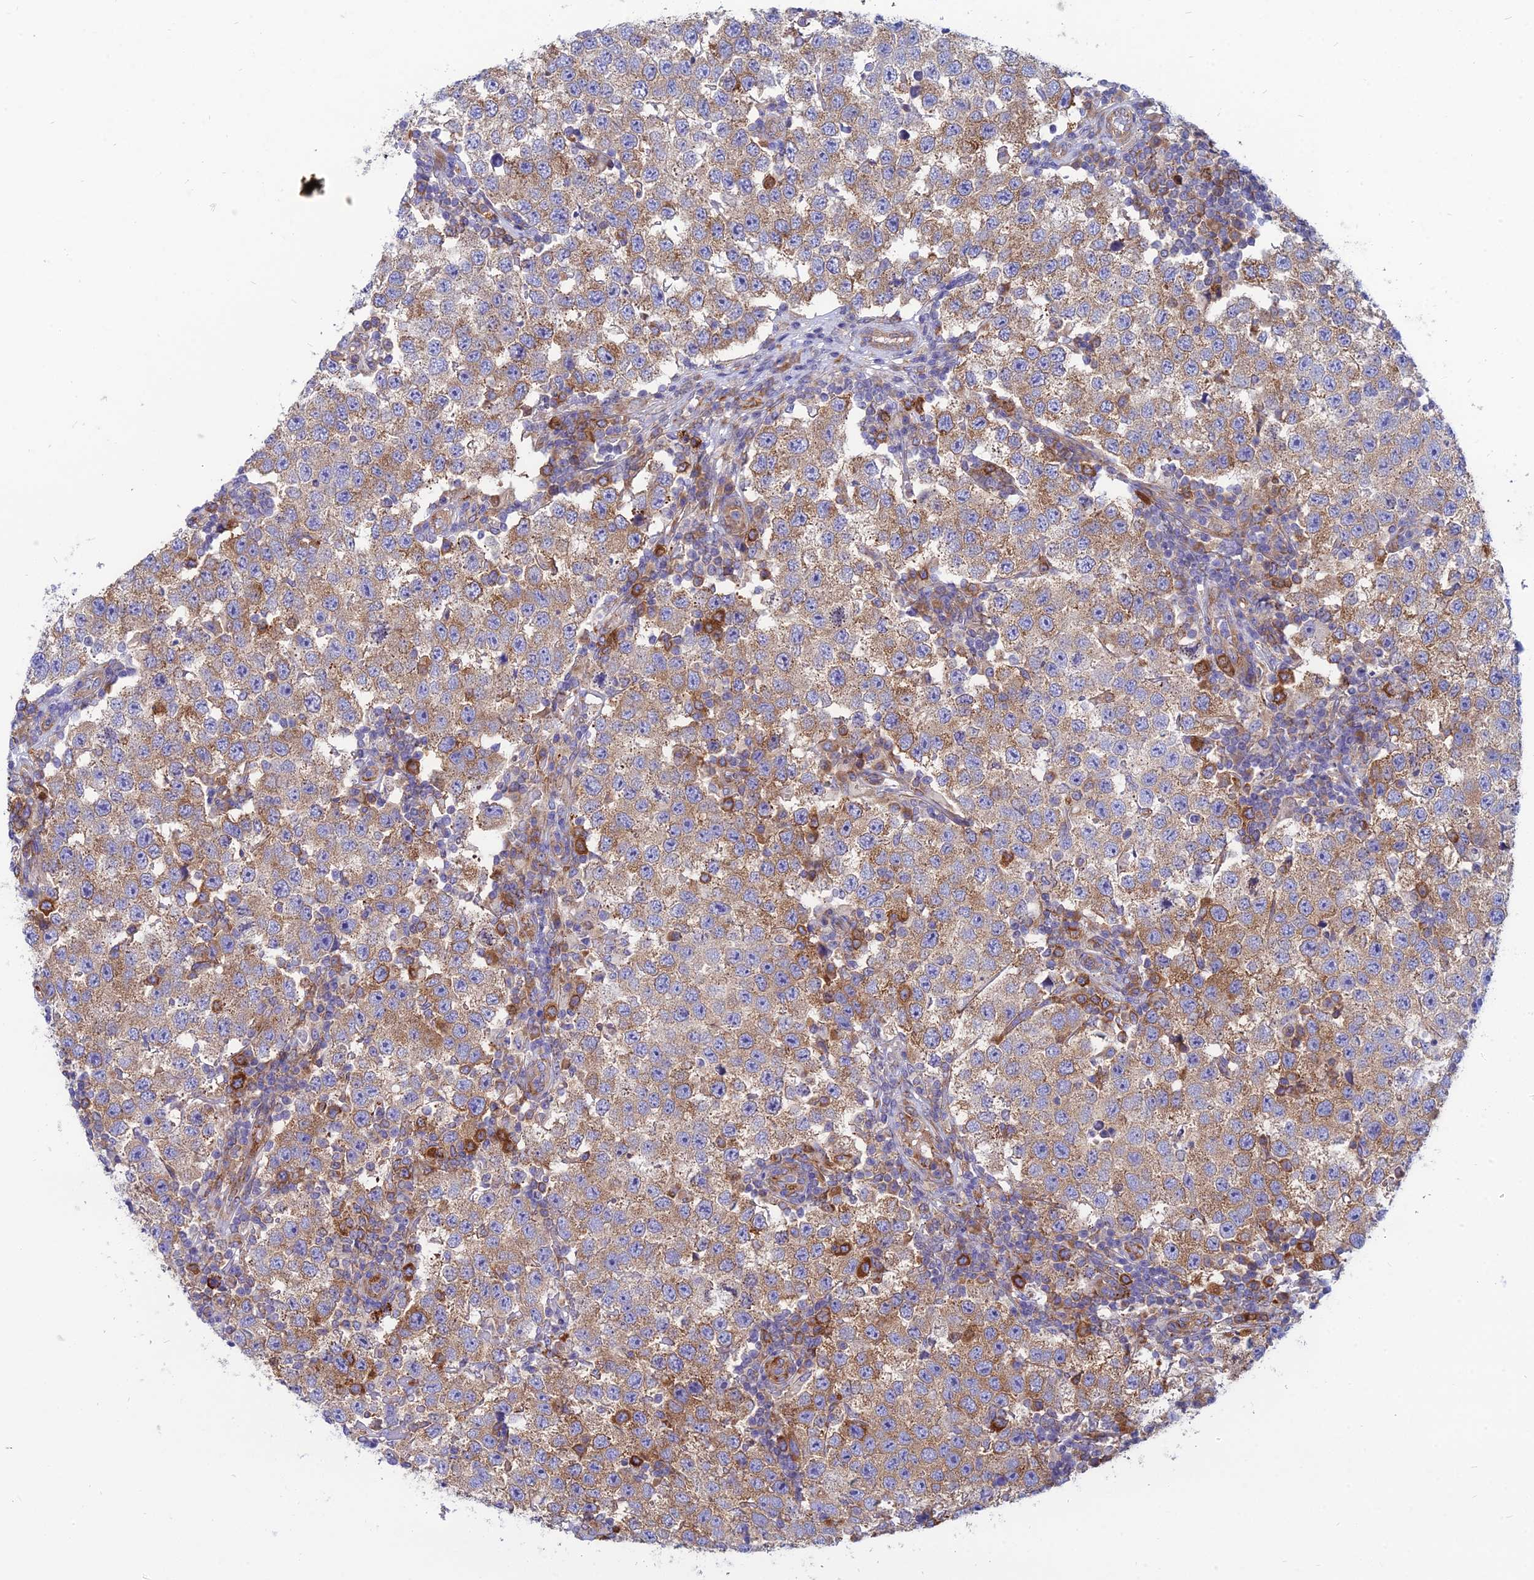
{"staining": {"intensity": "moderate", "quantity": ">75%", "location": "cytoplasmic/membranous"}, "tissue": "testis cancer", "cell_type": "Tumor cells", "image_type": "cancer", "snomed": [{"axis": "morphology", "description": "Seminoma, NOS"}, {"axis": "topography", "description": "Testis"}], "caption": "Protein staining reveals moderate cytoplasmic/membranous positivity in about >75% of tumor cells in testis cancer.", "gene": "TXLNA", "patient": {"sex": "male", "age": 34}}